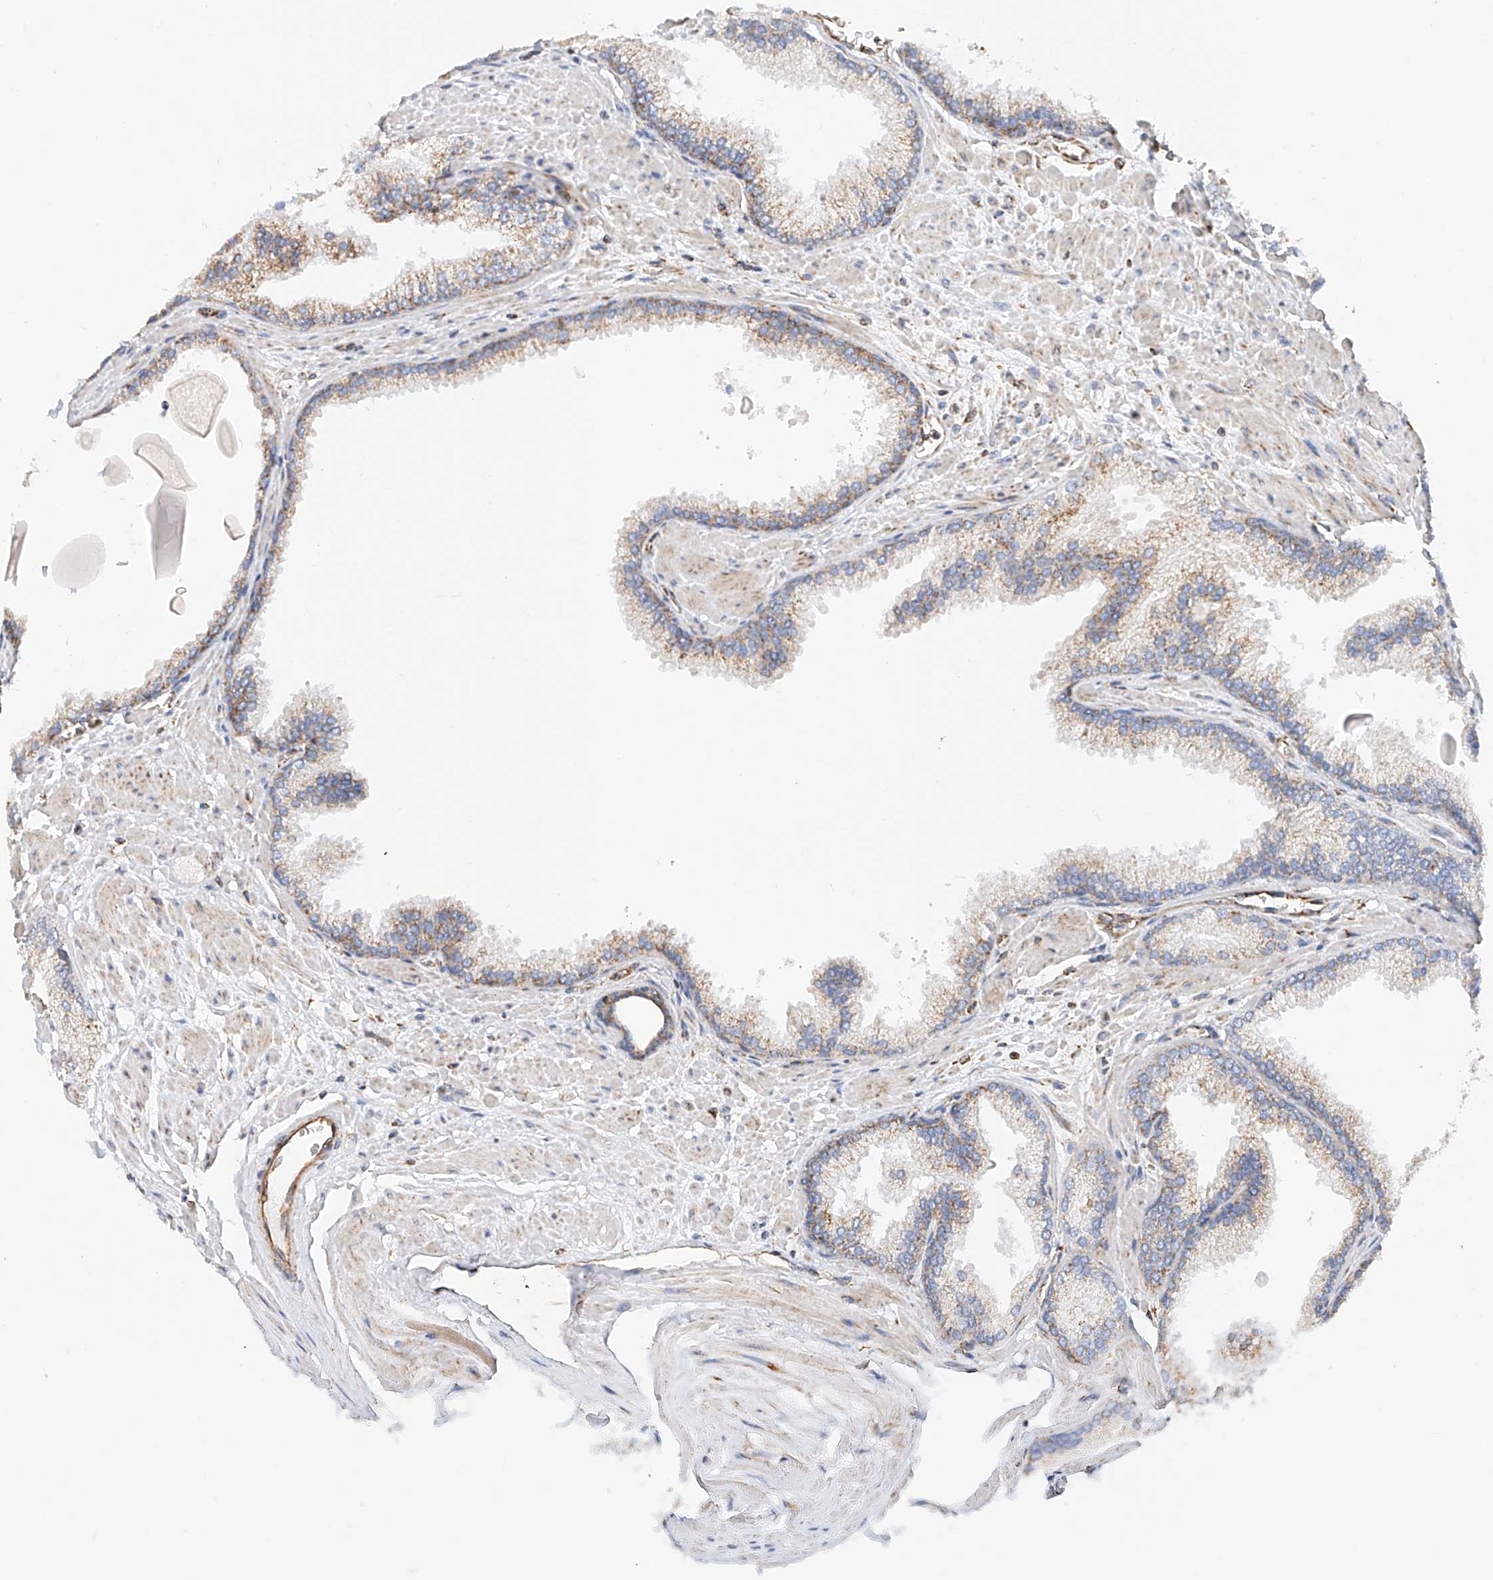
{"staining": {"intensity": "moderate", "quantity": "<25%", "location": "cytoplasmic/membranous"}, "tissue": "prostate cancer", "cell_type": "Tumor cells", "image_type": "cancer", "snomed": [{"axis": "morphology", "description": "Adenocarcinoma, Low grade"}, {"axis": "topography", "description": "Prostate"}], "caption": "Human prostate low-grade adenocarcinoma stained with a protein marker demonstrates moderate staining in tumor cells.", "gene": "NDUFV3", "patient": {"sex": "male", "age": 59}}